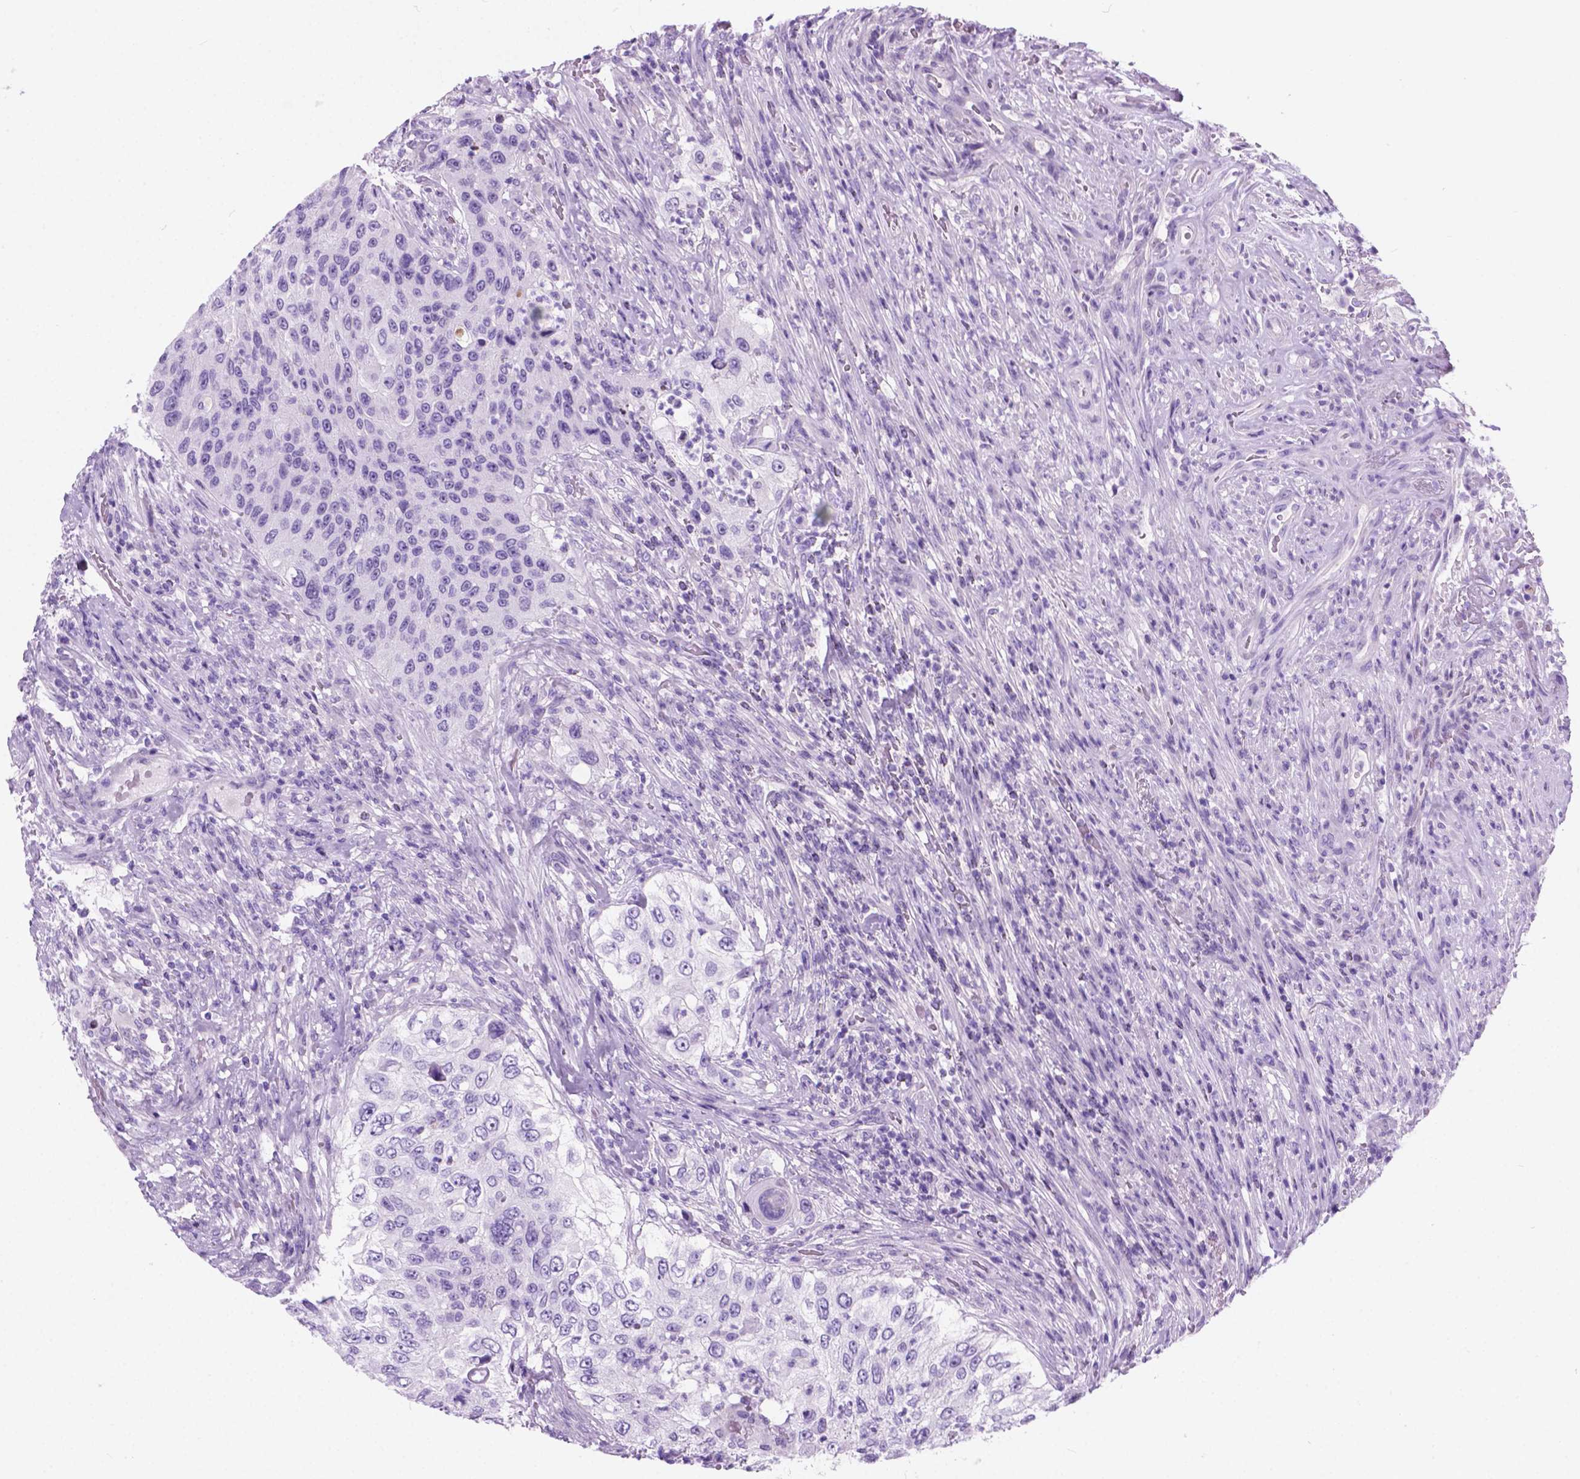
{"staining": {"intensity": "negative", "quantity": "none", "location": "none"}, "tissue": "urothelial cancer", "cell_type": "Tumor cells", "image_type": "cancer", "snomed": [{"axis": "morphology", "description": "Urothelial carcinoma, High grade"}, {"axis": "topography", "description": "Urinary bladder"}], "caption": "This is an immunohistochemistry (IHC) photomicrograph of human urothelial carcinoma (high-grade). There is no expression in tumor cells.", "gene": "ARMS2", "patient": {"sex": "female", "age": 60}}